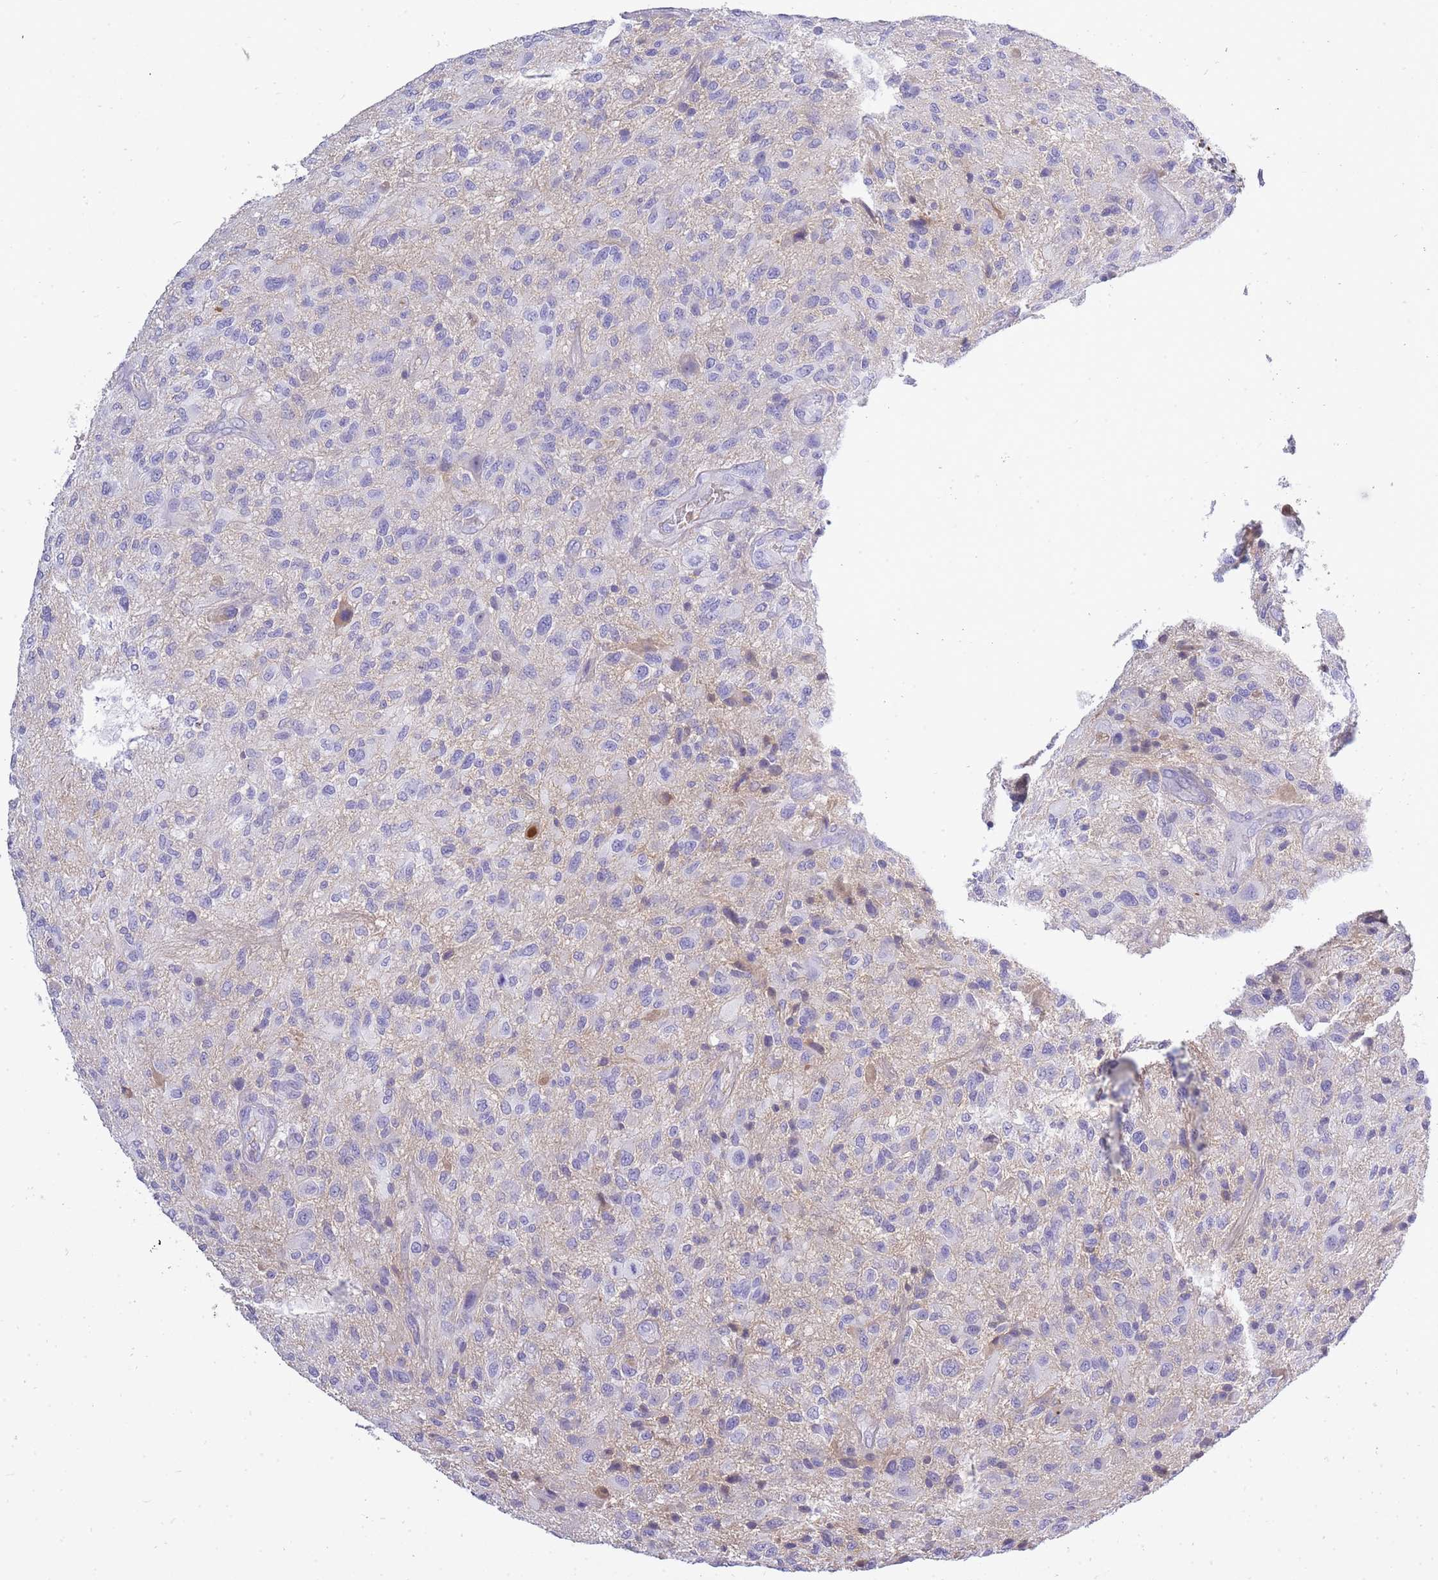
{"staining": {"intensity": "negative", "quantity": "none", "location": "none"}, "tissue": "glioma", "cell_type": "Tumor cells", "image_type": "cancer", "snomed": [{"axis": "morphology", "description": "Glioma, malignant, High grade"}, {"axis": "topography", "description": "Brain"}], "caption": "High power microscopy micrograph of an immunohistochemistry (IHC) photomicrograph of glioma, revealing no significant staining in tumor cells.", "gene": "IGKV1D-42", "patient": {"sex": "male", "age": 47}}